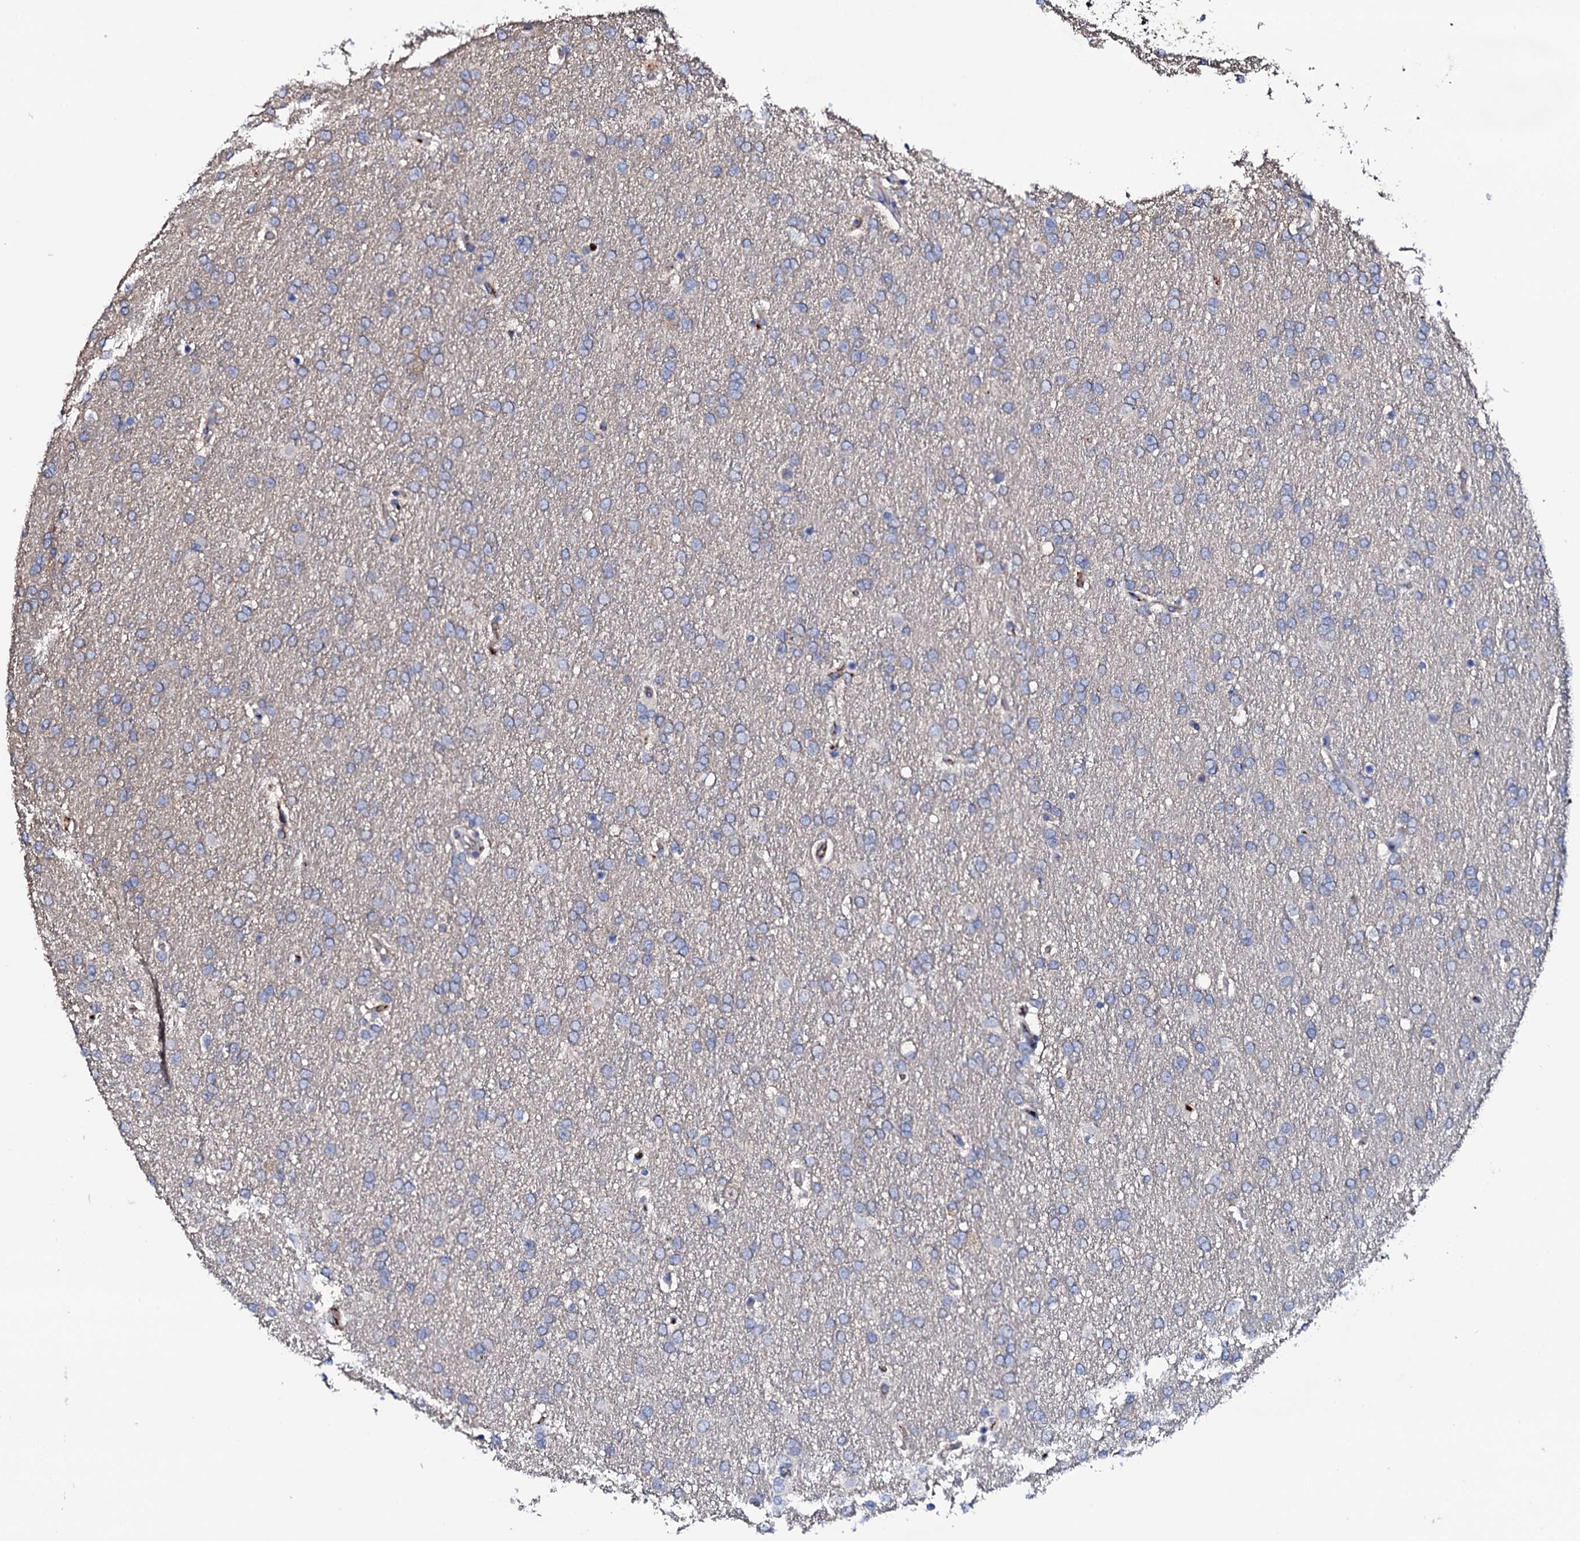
{"staining": {"intensity": "negative", "quantity": "none", "location": "none"}, "tissue": "glioma", "cell_type": "Tumor cells", "image_type": "cancer", "snomed": [{"axis": "morphology", "description": "Glioma, malignant, High grade"}, {"axis": "topography", "description": "Brain"}], "caption": "Glioma was stained to show a protein in brown. There is no significant expression in tumor cells. (Immunohistochemistry, brightfield microscopy, high magnification).", "gene": "TCAF2", "patient": {"sex": "male", "age": 72}}